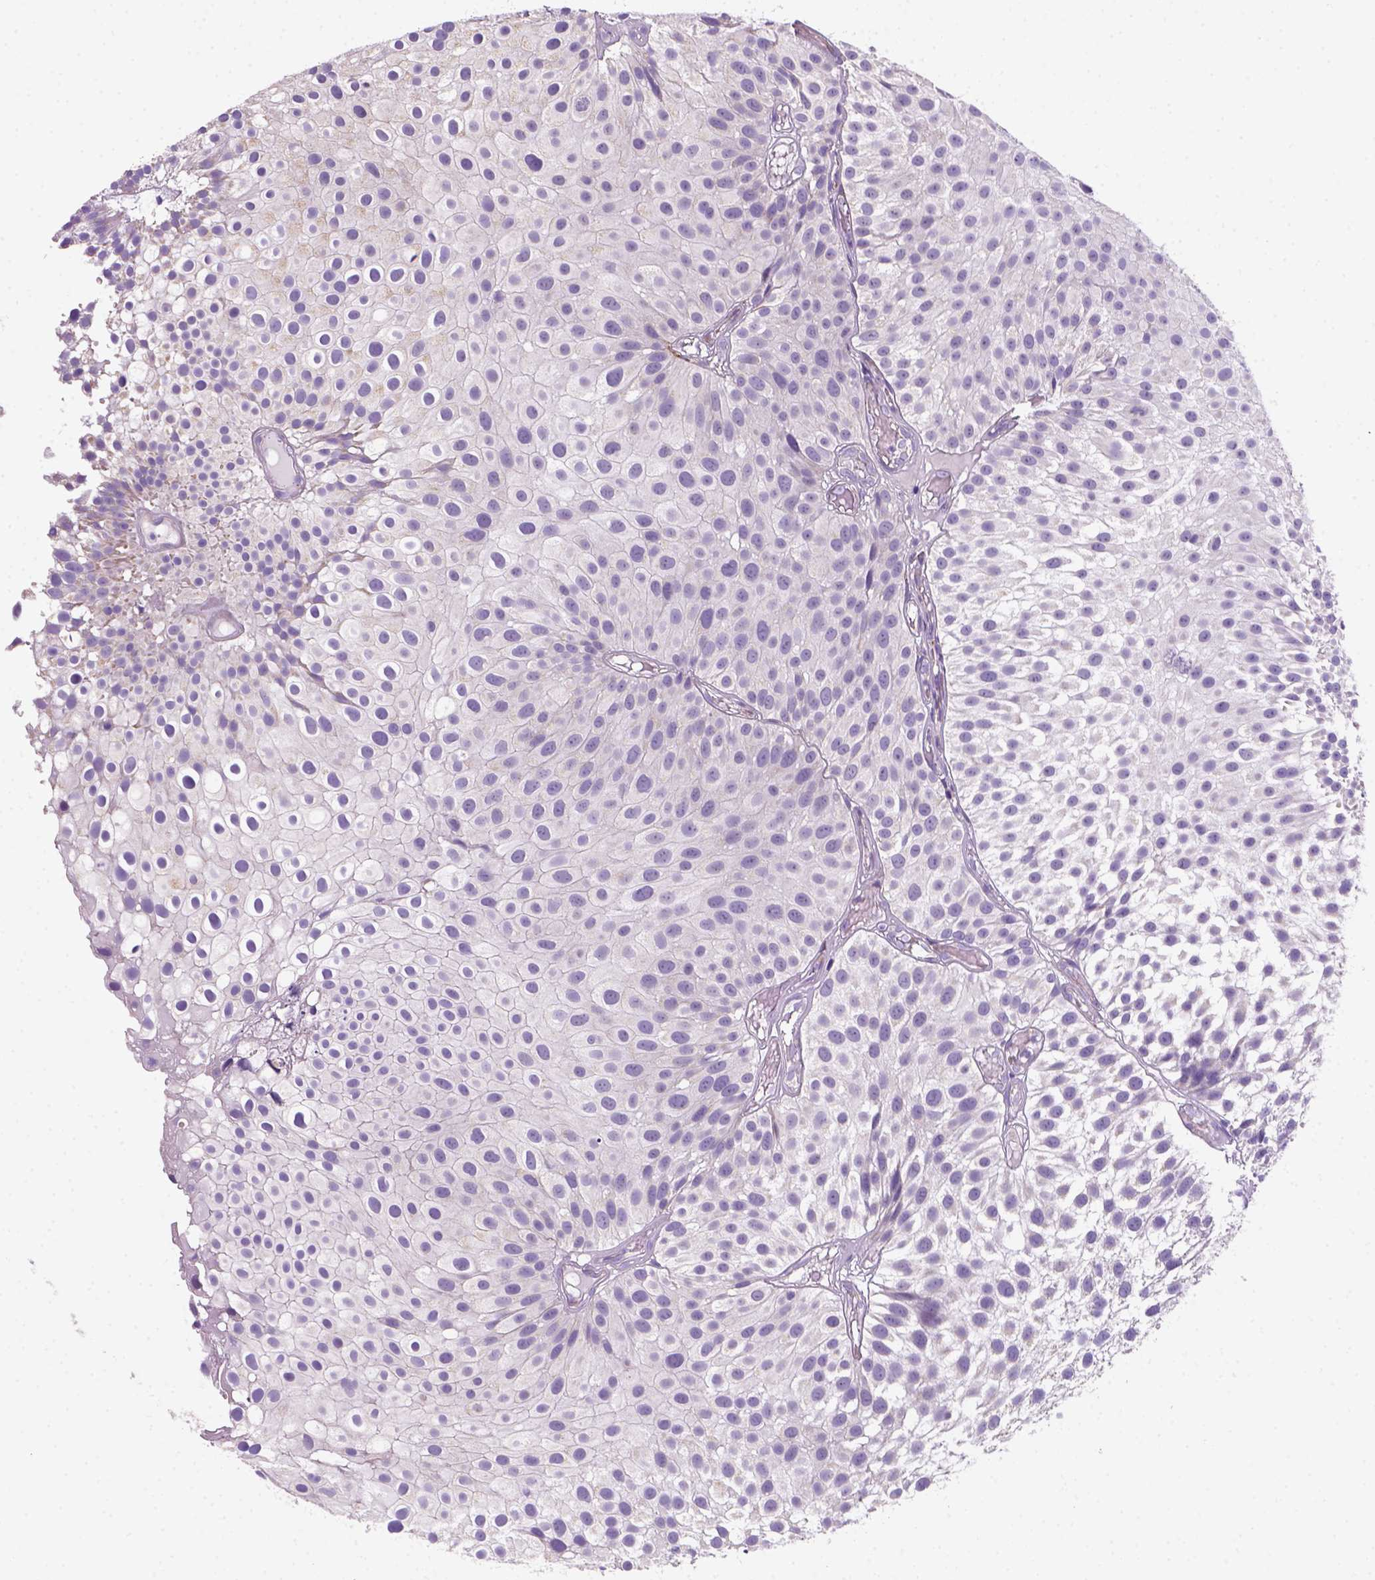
{"staining": {"intensity": "negative", "quantity": "none", "location": "none"}, "tissue": "urothelial cancer", "cell_type": "Tumor cells", "image_type": "cancer", "snomed": [{"axis": "morphology", "description": "Urothelial carcinoma, Low grade"}, {"axis": "topography", "description": "Urinary bladder"}], "caption": "DAB (3,3'-diaminobenzidine) immunohistochemical staining of urothelial cancer shows no significant staining in tumor cells.", "gene": "CES2", "patient": {"sex": "male", "age": 79}}